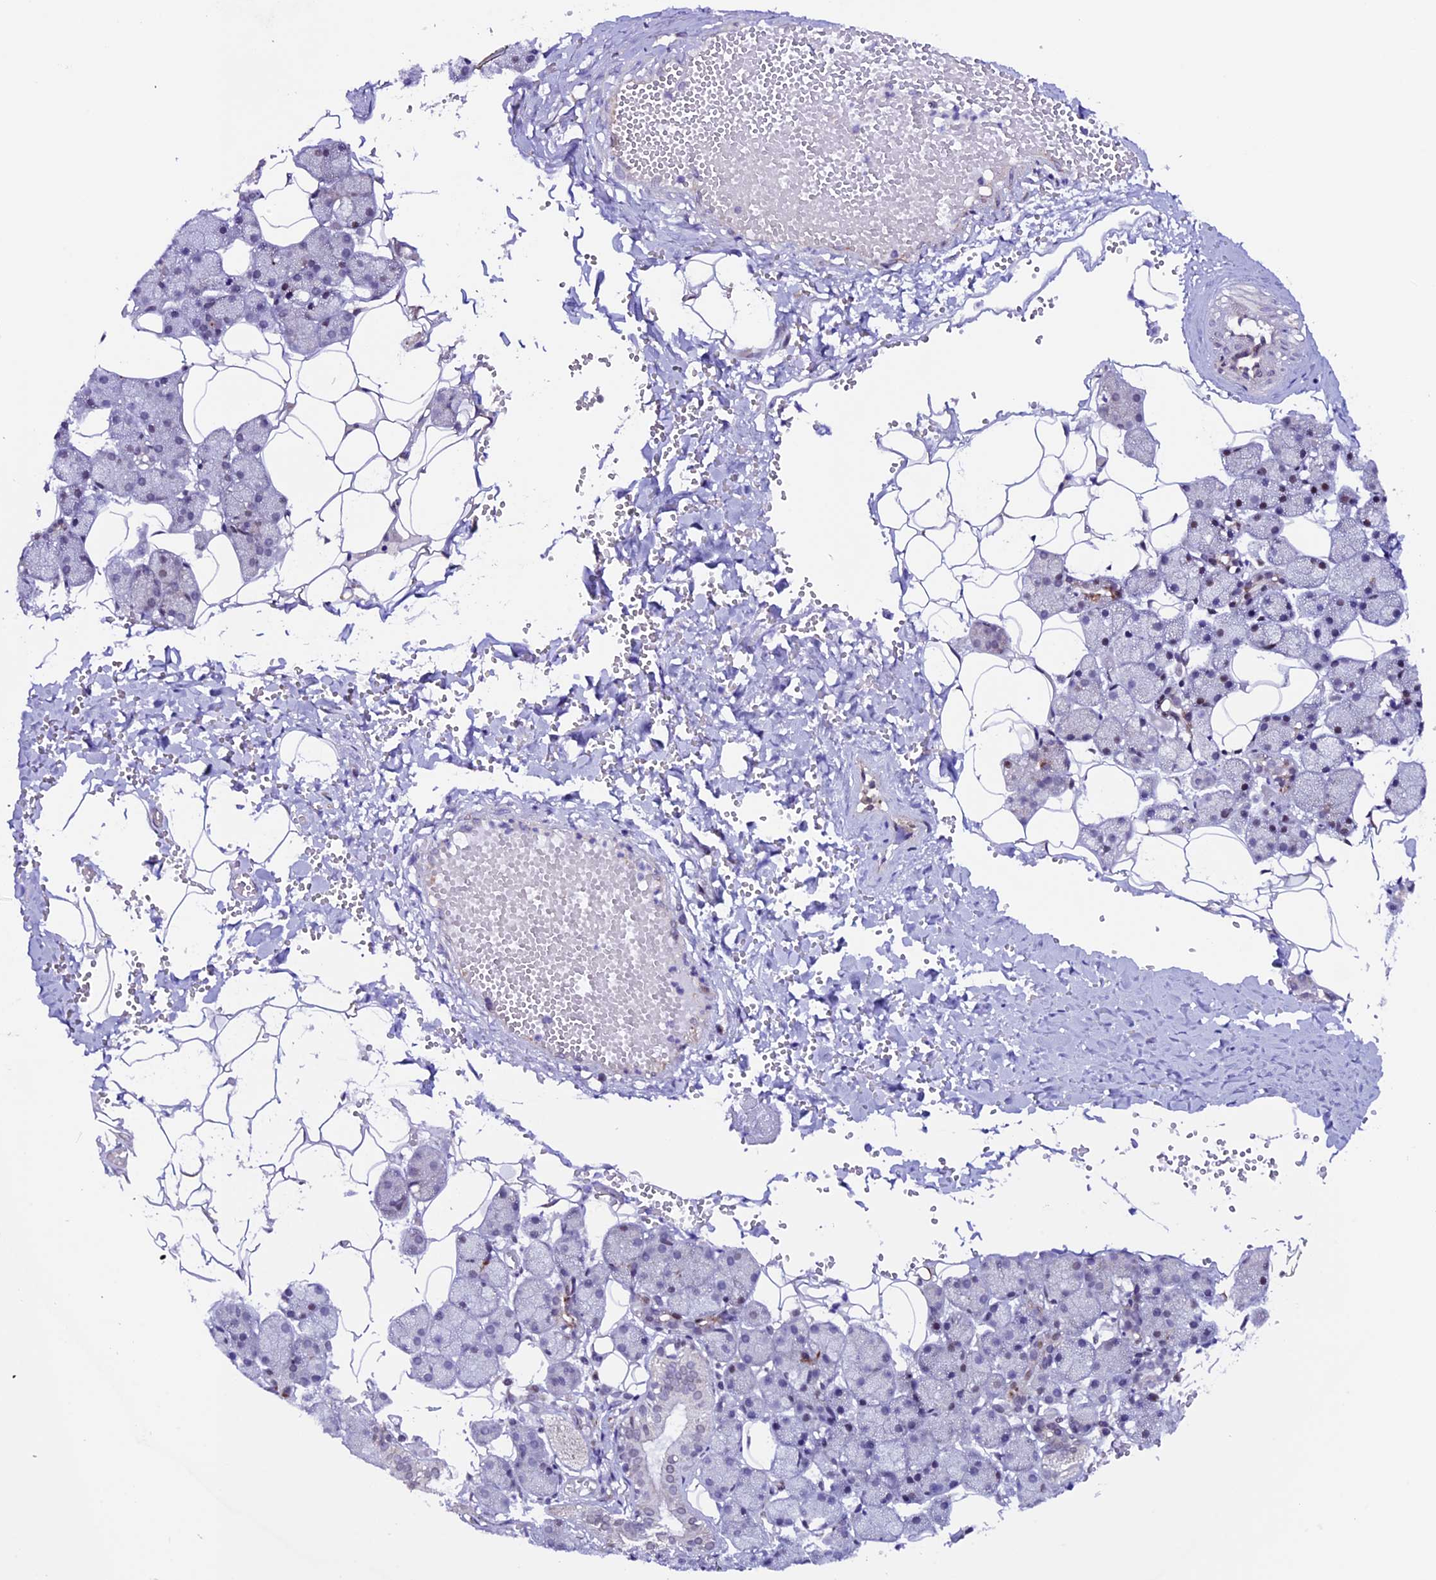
{"staining": {"intensity": "negative", "quantity": "none", "location": "none"}, "tissue": "salivary gland", "cell_type": "Glandular cells", "image_type": "normal", "snomed": [{"axis": "morphology", "description": "Normal tissue, NOS"}, {"axis": "topography", "description": "Salivary gland"}], "caption": "IHC image of normal salivary gland: salivary gland stained with DAB (3,3'-diaminobenzidine) displays no significant protein expression in glandular cells. The staining is performed using DAB brown chromogen with nuclei counter-stained in using hematoxylin.", "gene": "TMEM171", "patient": {"sex": "female", "age": 33}}